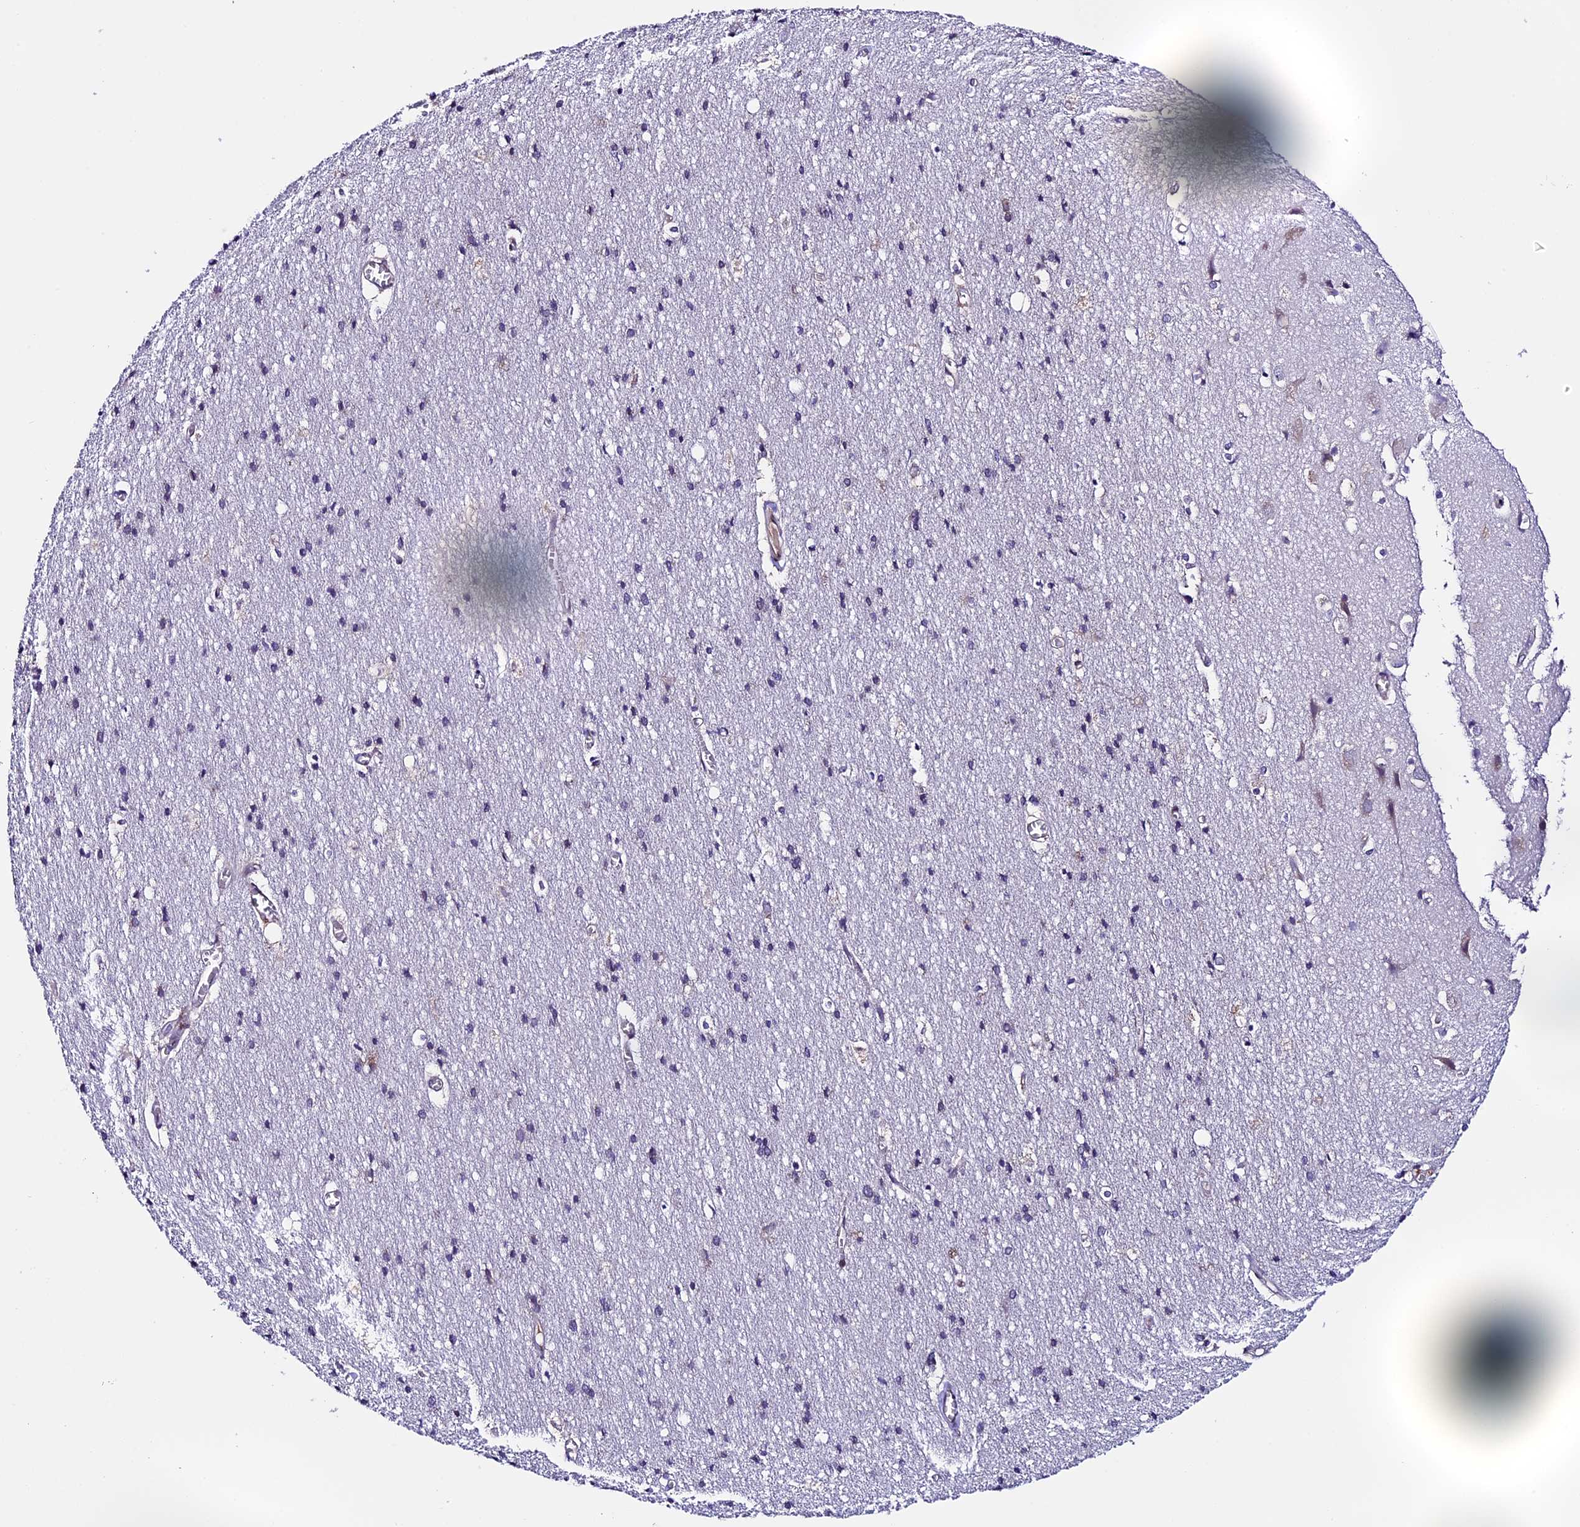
{"staining": {"intensity": "negative", "quantity": "none", "location": "none"}, "tissue": "cerebral cortex", "cell_type": "Endothelial cells", "image_type": "normal", "snomed": [{"axis": "morphology", "description": "Normal tissue, NOS"}, {"axis": "topography", "description": "Cerebral cortex"}], "caption": "Immunohistochemistry (IHC) photomicrograph of unremarkable cerebral cortex: cerebral cortex stained with DAB (3,3'-diaminobenzidine) shows no significant protein positivity in endothelial cells. (DAB immunohistochemistry visualized using brightfield microscopy, high magnification).", "gene": "TMEM171", "patient": {"sex": "male", "age": 54}}